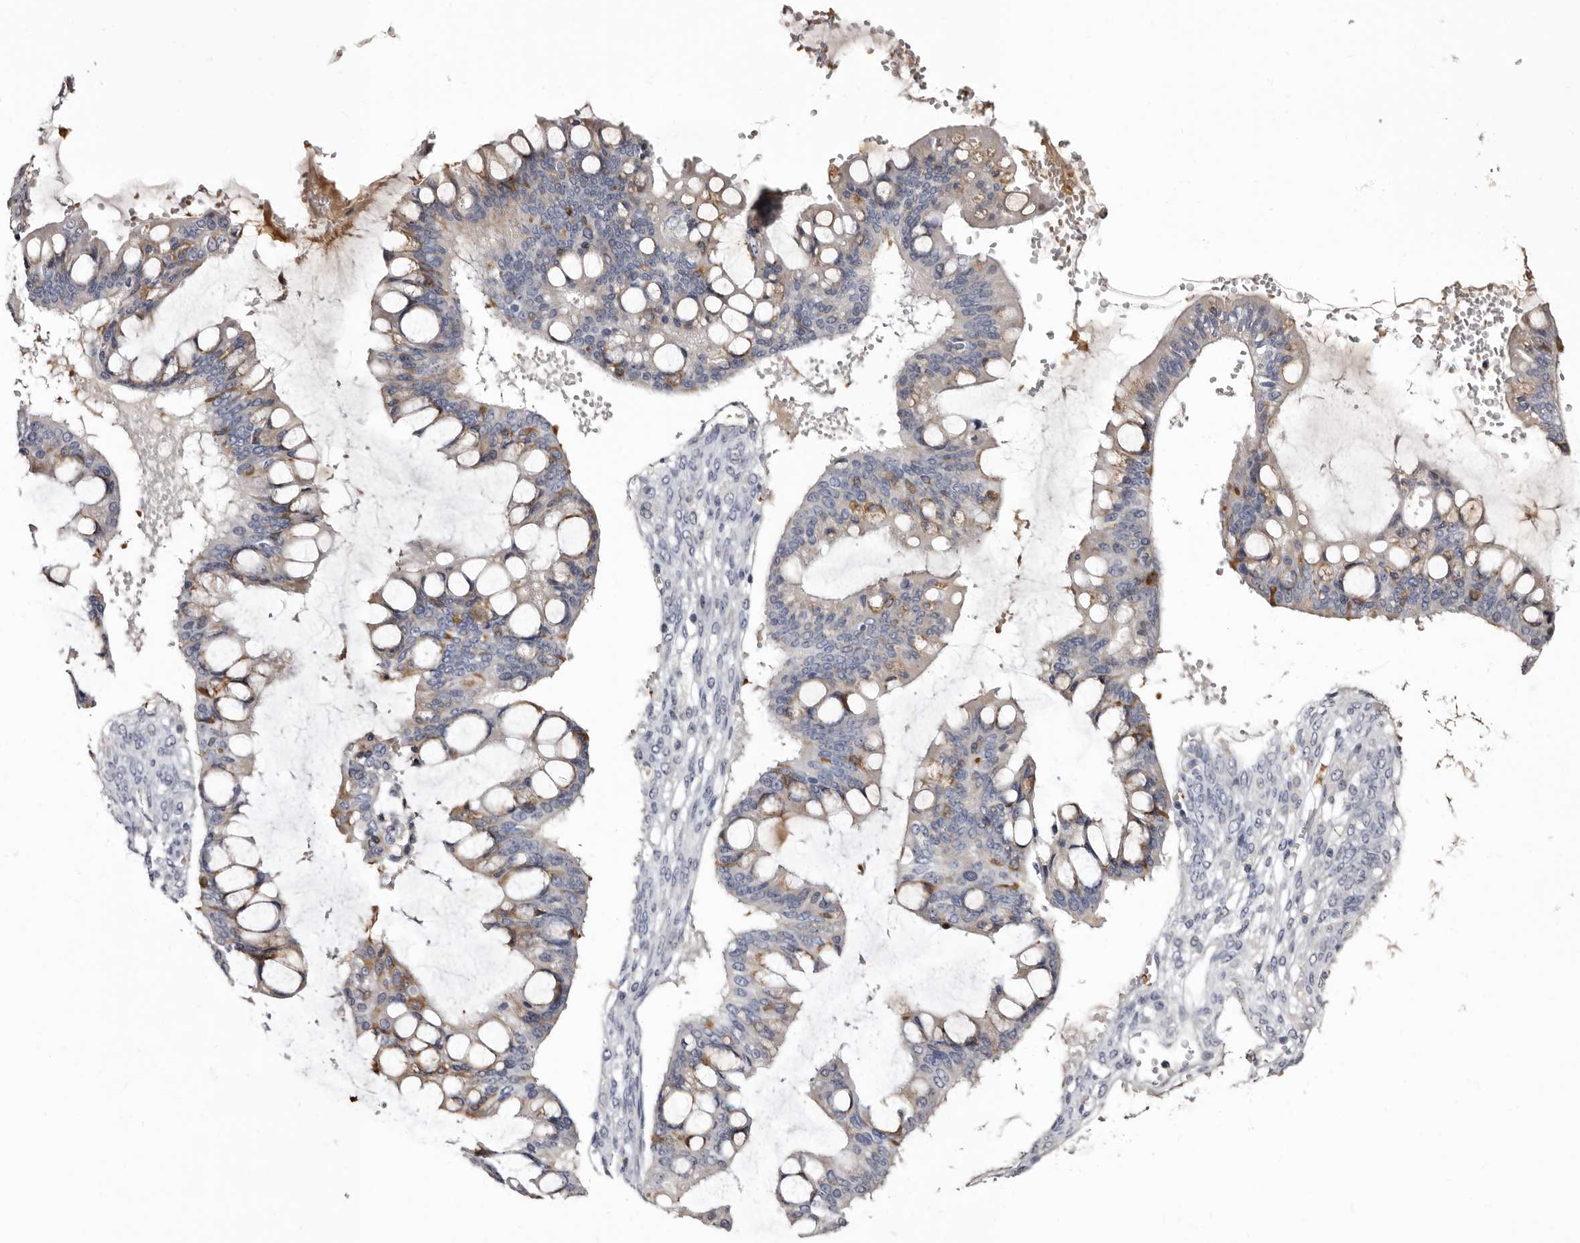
{"staining": {"intensity": "moderate", "quantity": "<25%", "location": "cytoplasmic/membranous"}, "tissue": "ovarian cancer", "cell_type": "Tumor cells", "image_type": "cancer", "snomed": [{"axis": "morphology", "description": "Cystadenocarcinoma, mucinous, NOS"}, {"axis": "topography", "description": "Ovary"}], "caption": "Brown immunohistochemical staining in human ovarian cancer (mucinous cystadenocarcinoma) displays moderate cytoplasmic/membranous staining in about <25% of tumor cells. (brown staining indicates protein expression, while blue staining denotes nuclei).", "gene": "BPGM", "patient": {"sex": "female", "age": 73}}